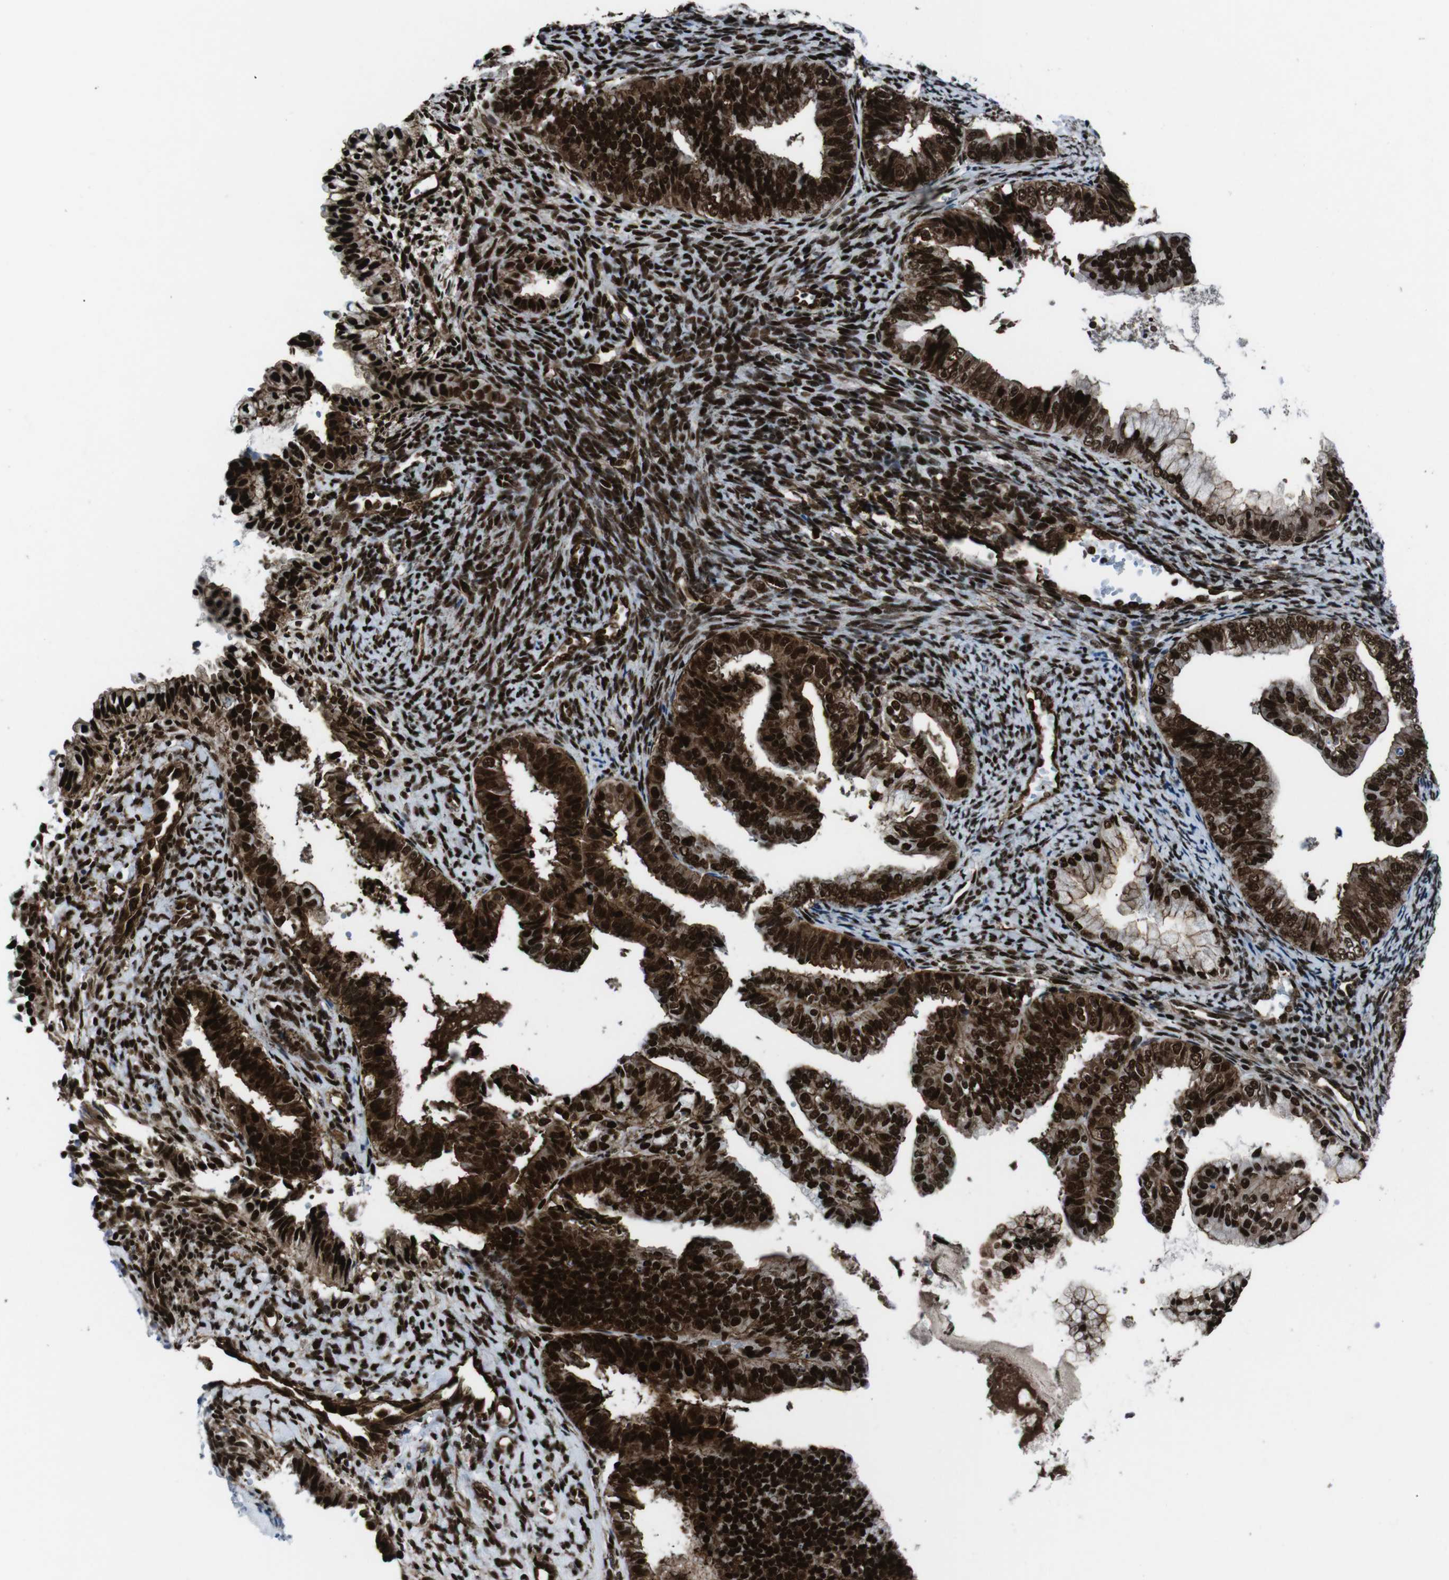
{"staining": {"intensity": "strong", "quantity": ">75%", "location": "cytoplasmic/membranous,nuclear"}, "tissue": "endometrial cancer", "cell_type": "Tumor cells", "image_type": "cancer", "snomed": [{"axis": "morphology", "description": "Adenocarcinoma, NOS"}, {"axis": "topography", "description": "Endometrium"}], "caption": "Immunohistochemistry (DAB (3,3'-diaminobenzidine)) staining of endometrial cancer (adenocarcinoma) displays strong cytoplasmic/membranous and nuclear protein expression in about >75% of tumor cells.", "gene": "HNRNPU", "patient": {"sex": "female", "age": 63}}